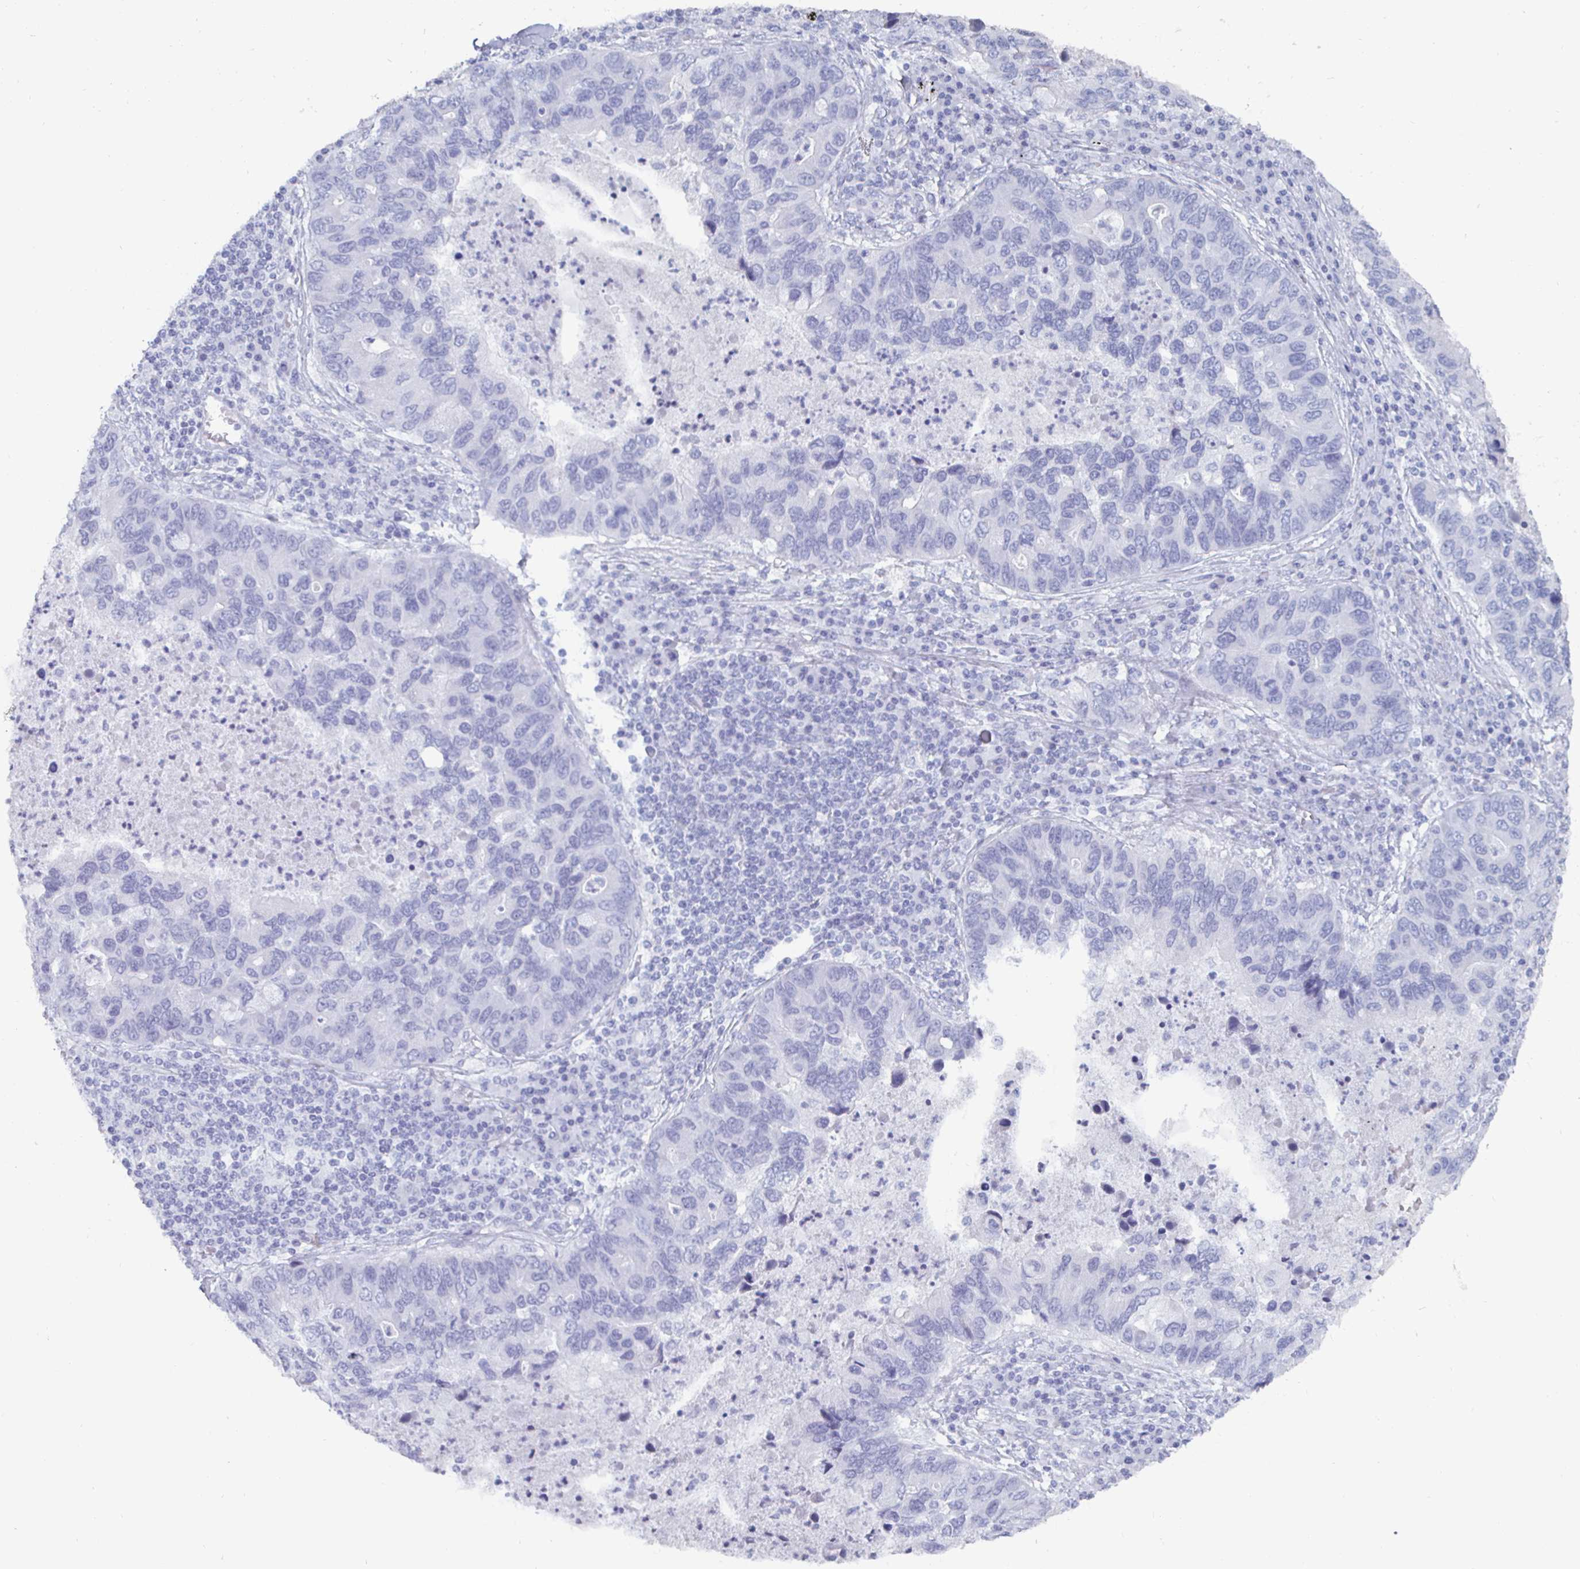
{"staining": {"intensity": "negative", "quantity": "none", "location": "none"}, "tissue": "lung cancer", "cell_type": "Tumor cells", "image_type": "cancer", "snomed": [{"axis": "morphology", "description": "Adenocarcinoma, NOS"}, {"axis": "morphology", "description": "Adenocarcinoma, metastatic, NOS"}, {"axis": "topography", "description": "Lymph node"}, {"axis": "topography", "description": "Lung"}], "caption": "The IHC histopathology image has no significant staining in tumor cells of metastatic adenocarcinoma (lung) tissue. The staining was performed using DAB to visualize the protein expression in brown, while the nuclei were stained in blue with hematoxylin (Magnification: 20x).", "gene": "ENPP1", "patient": {"sex": "female", "age": 54}}